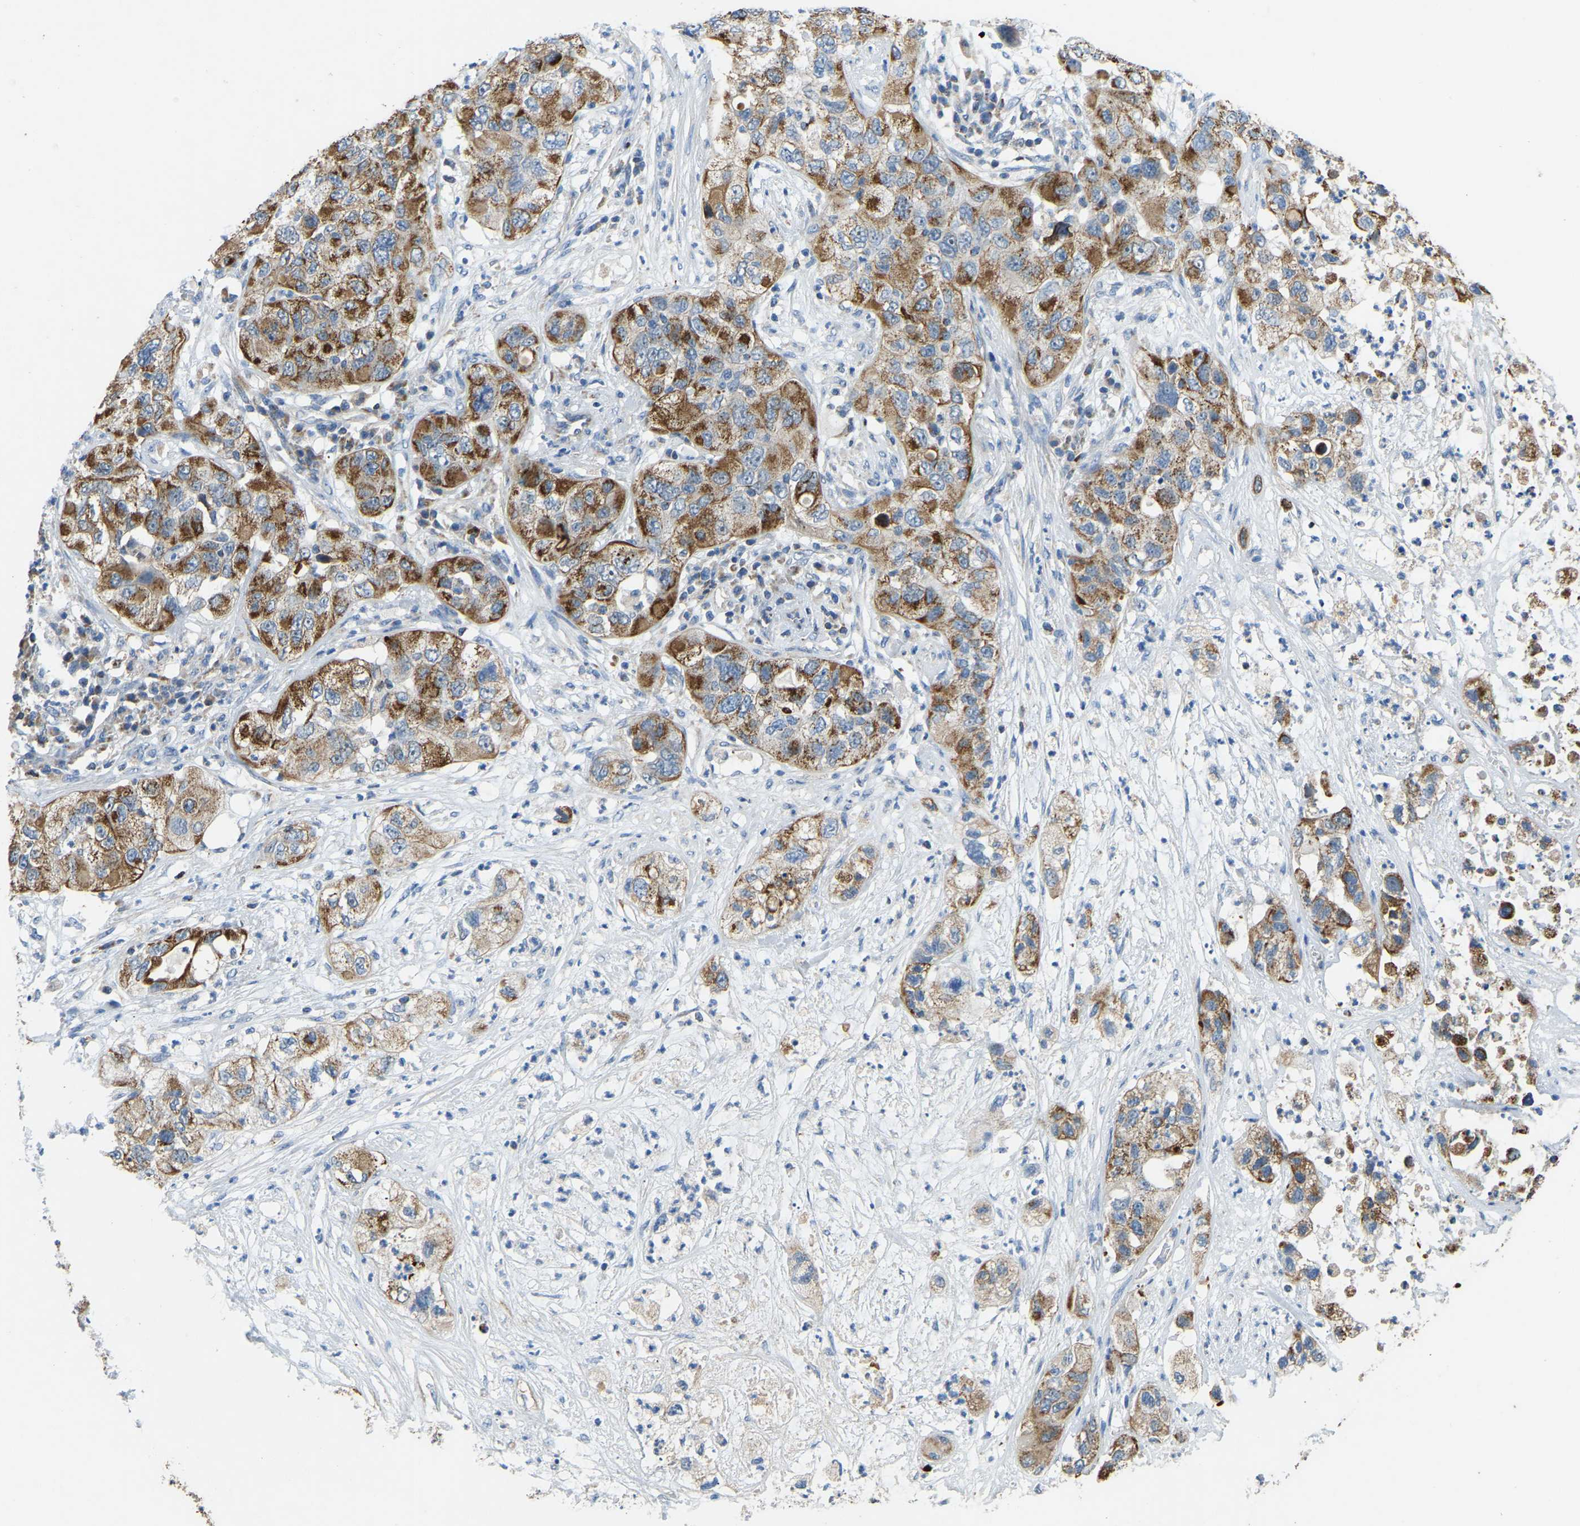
{"staining": {"intensity": "strong", "quantity": ">75%", "location": "cytoplasmic/membranous"}, "tissue": "pancreatic cancer", "cell_type": "Tumor cells", "image_type": "cancer", "snomed": [{"axis": "morphology", "description": "Adenocarcinoma, NOS"}, {"axis": "topography", "description": "Pancreas"}], "caption": "Immunohistochemical staining of human adenocarcinoma (pancreatic) displays strong cytoplasmic/membranous protein staining in about >75% of tumor cells. The staining is performed using DAB (3,3'-diaminobenzidine) brown chromogen to label protein expression. The nuclei are counter-stained blue using hematoxylin.", "gene": "ZNF200", "patient": {"sex": "female", "age": 78}}